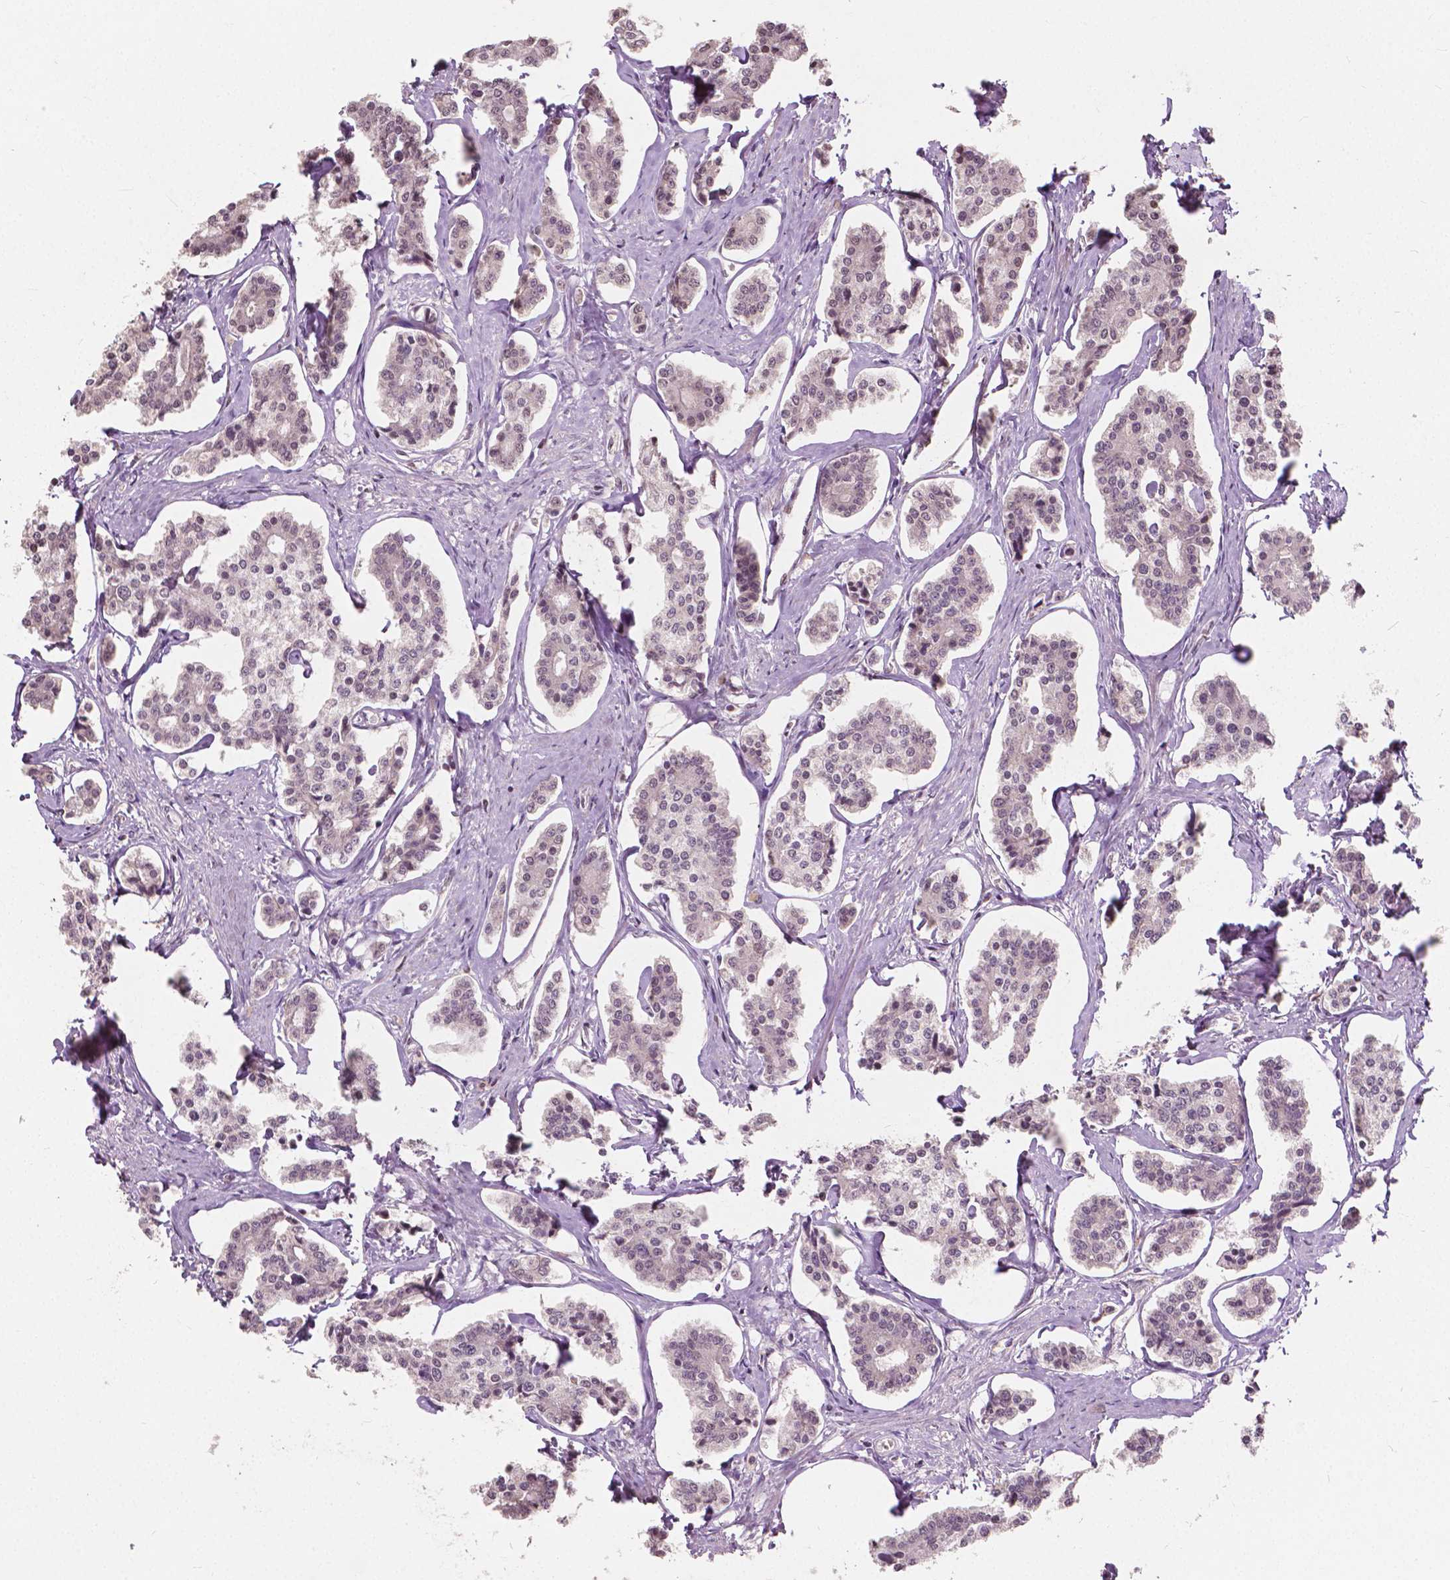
{"staining": {"intensity": "moderate", "quantity": "25%-75%", "location": "nuclear"}, "tissue": "carcinoid", "cell_type": "Tumor cells", "image_type": "cancer", "snomed": [{"axis": "morphology", "description": "Carcinoid, malignant, NOS"}, {"axis": "topography", "description": "Small intestine"}], "caption": "The photomicrograph demonstrates immunohistochemical staining of carcinoid. There is moderate nuclear staining is identified in about 25%-75% of tumor cells.", "gene": "HOXA10", "patient": {"sex": "female", "age": 65}}